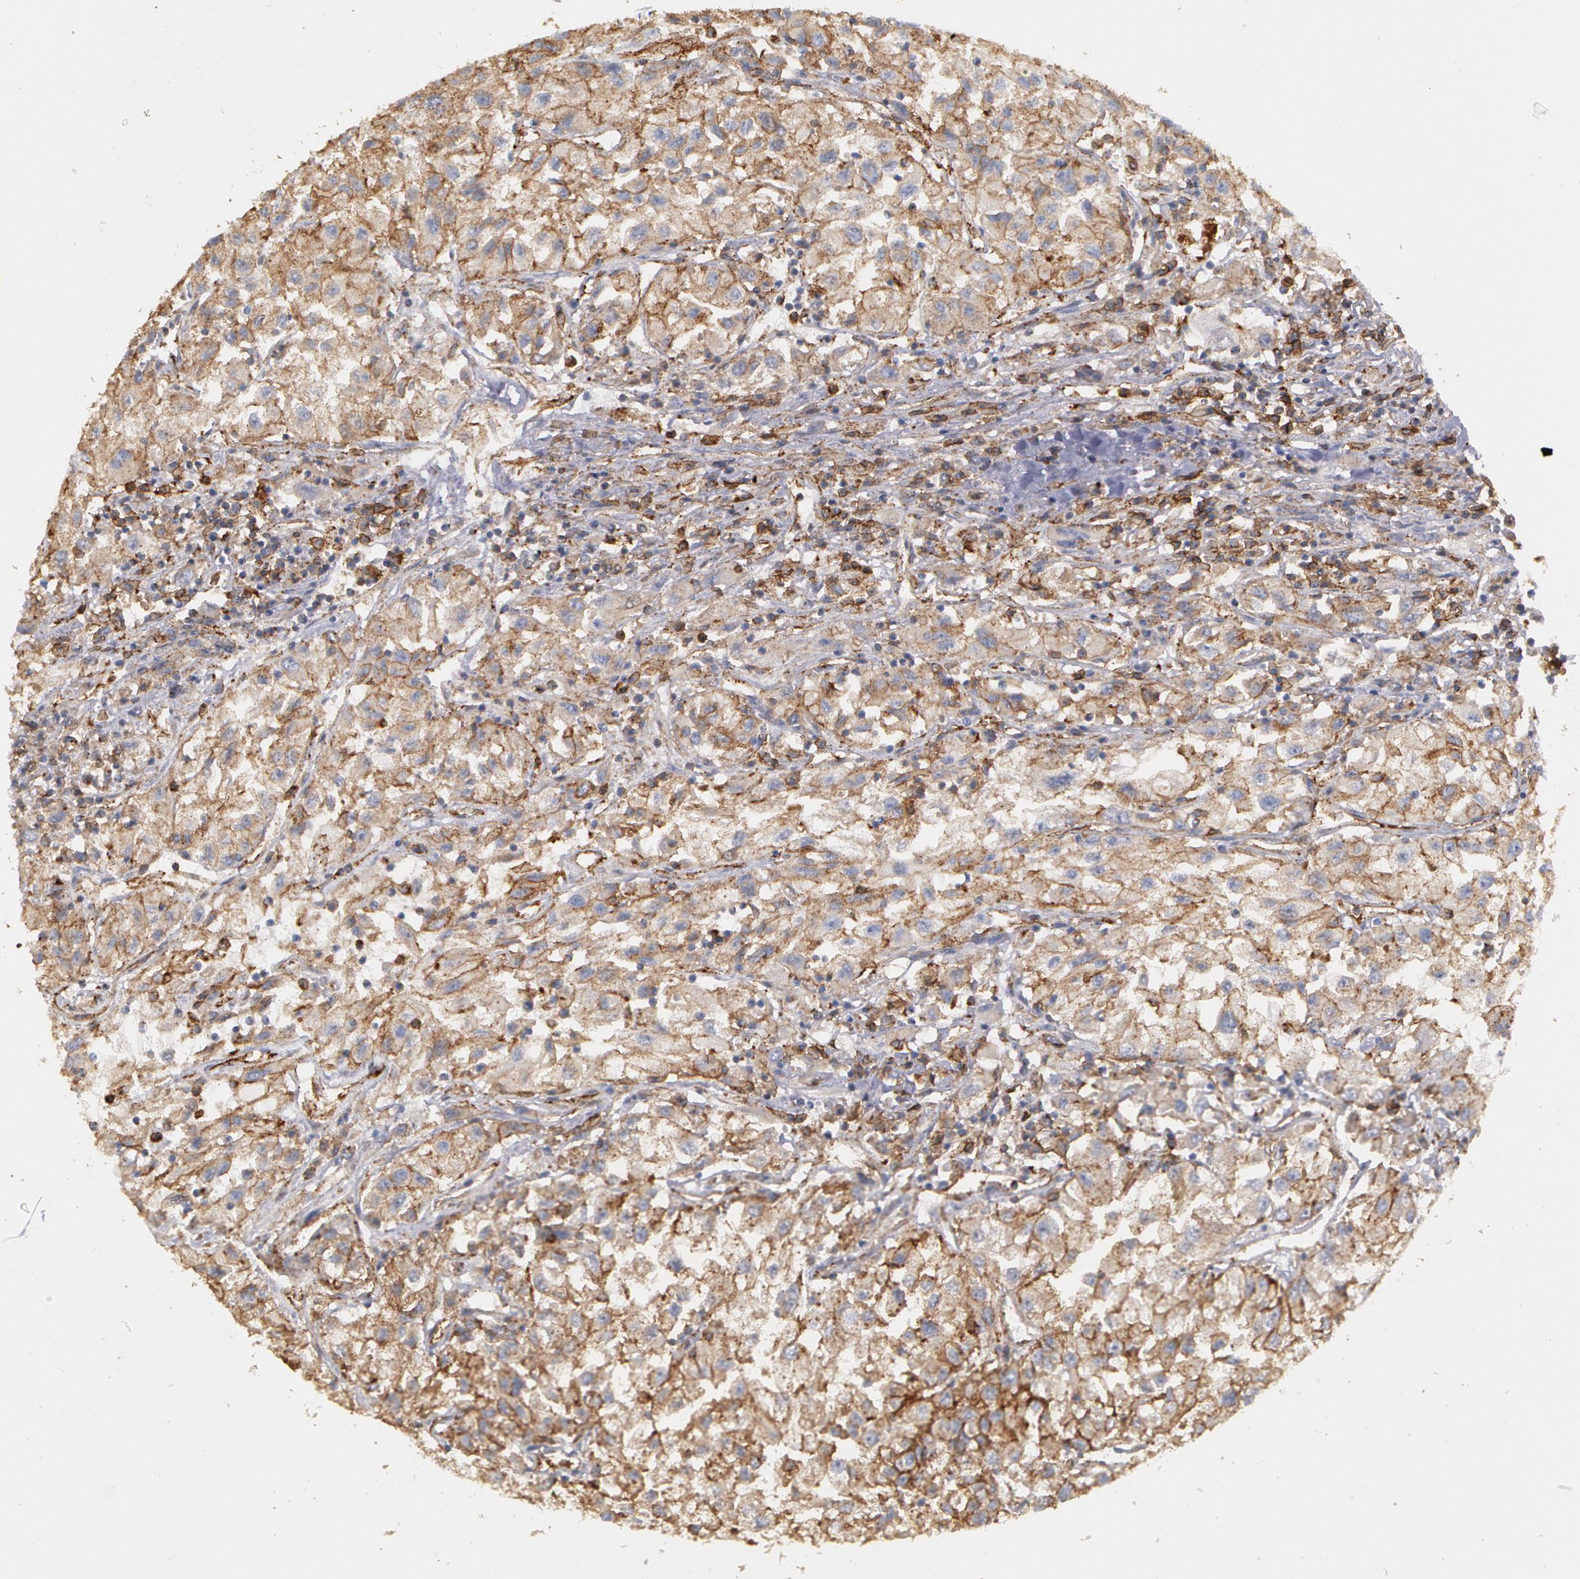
{"staining": {"intensity": "moderate", "quantity": ">75%", "location": "cytoplasmic/membranous"}, "tissue": "renal cancer", "cell_type": "Tumor cells", "image_type": "cancer", "snomed": [{"axis": "morphology", "description": "Adenocarcinoma, NOS"}, {"axis": "topography", "description": "Kidney"}], "caption": "Tumor cells show moderate cytoplasmic/membranous staining in approximately >75% of cells in renal cancer (adenocarcinoma). (DAB = brown stain, brightfield microscopy at high magnification).", "gene": "FLOT2", "patient": {"sex": "male", "age": 59}}